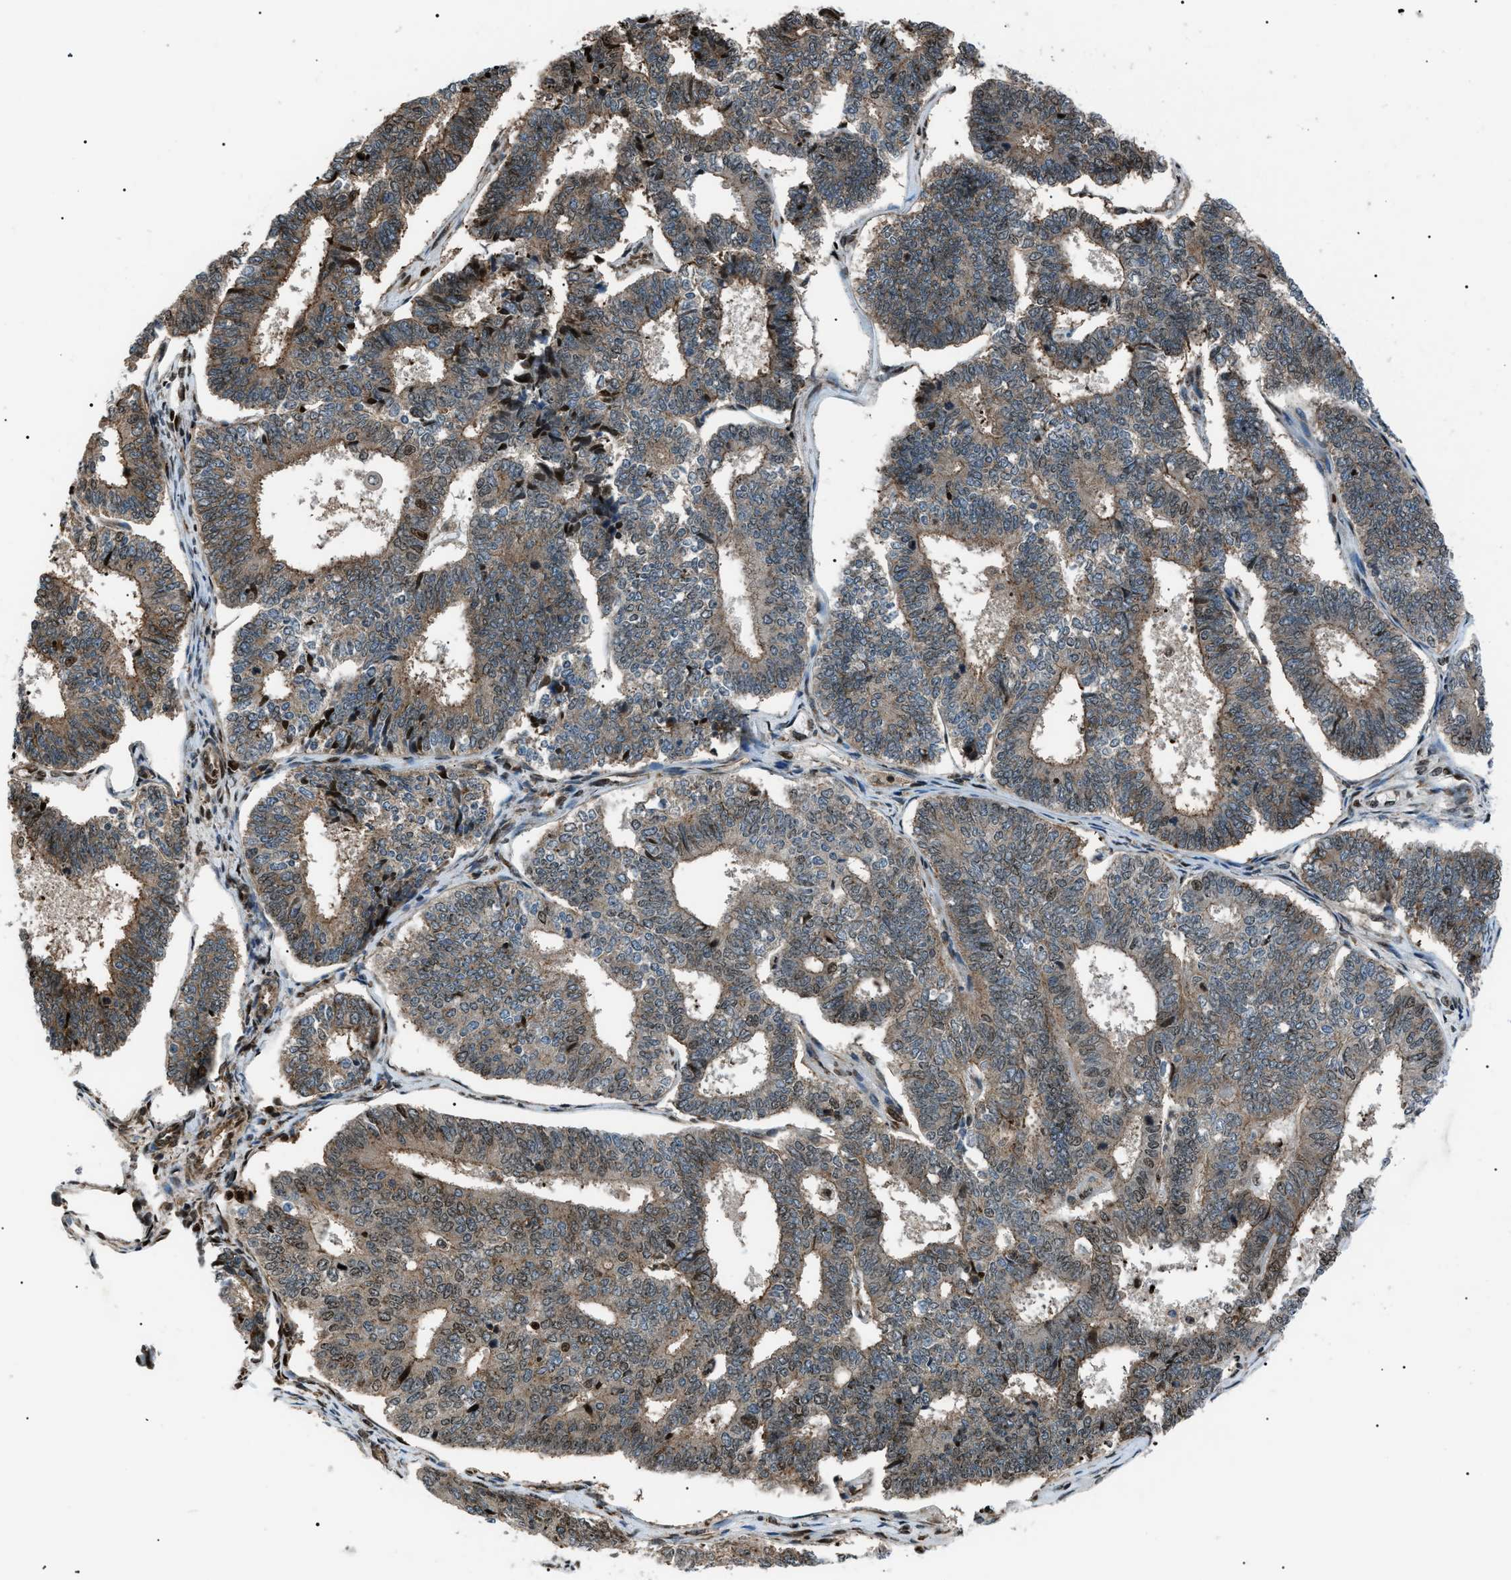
{"staining": {"intensity": "weak", "quantity": ">75%", "location": "cytoplasmic/membranous"}, "tissue": "endometrial cancer", "cell_type": "Tumor cells", "image_type": "cancer", "snomed": [{"axis": "morphology", "description": "Adenocarcinoma, NOS"}, {"axis": "topography", "description": "Endometrium"}], "caption": "There is low levels of weak cytoplasmic/membranous staining in tumor cells of adenocarcinoma (endometrial), as demonstrated by immunohistochemical staining (brown color).", "gene": "PRKX", "patient": {"sex": "female", "age": 70}}